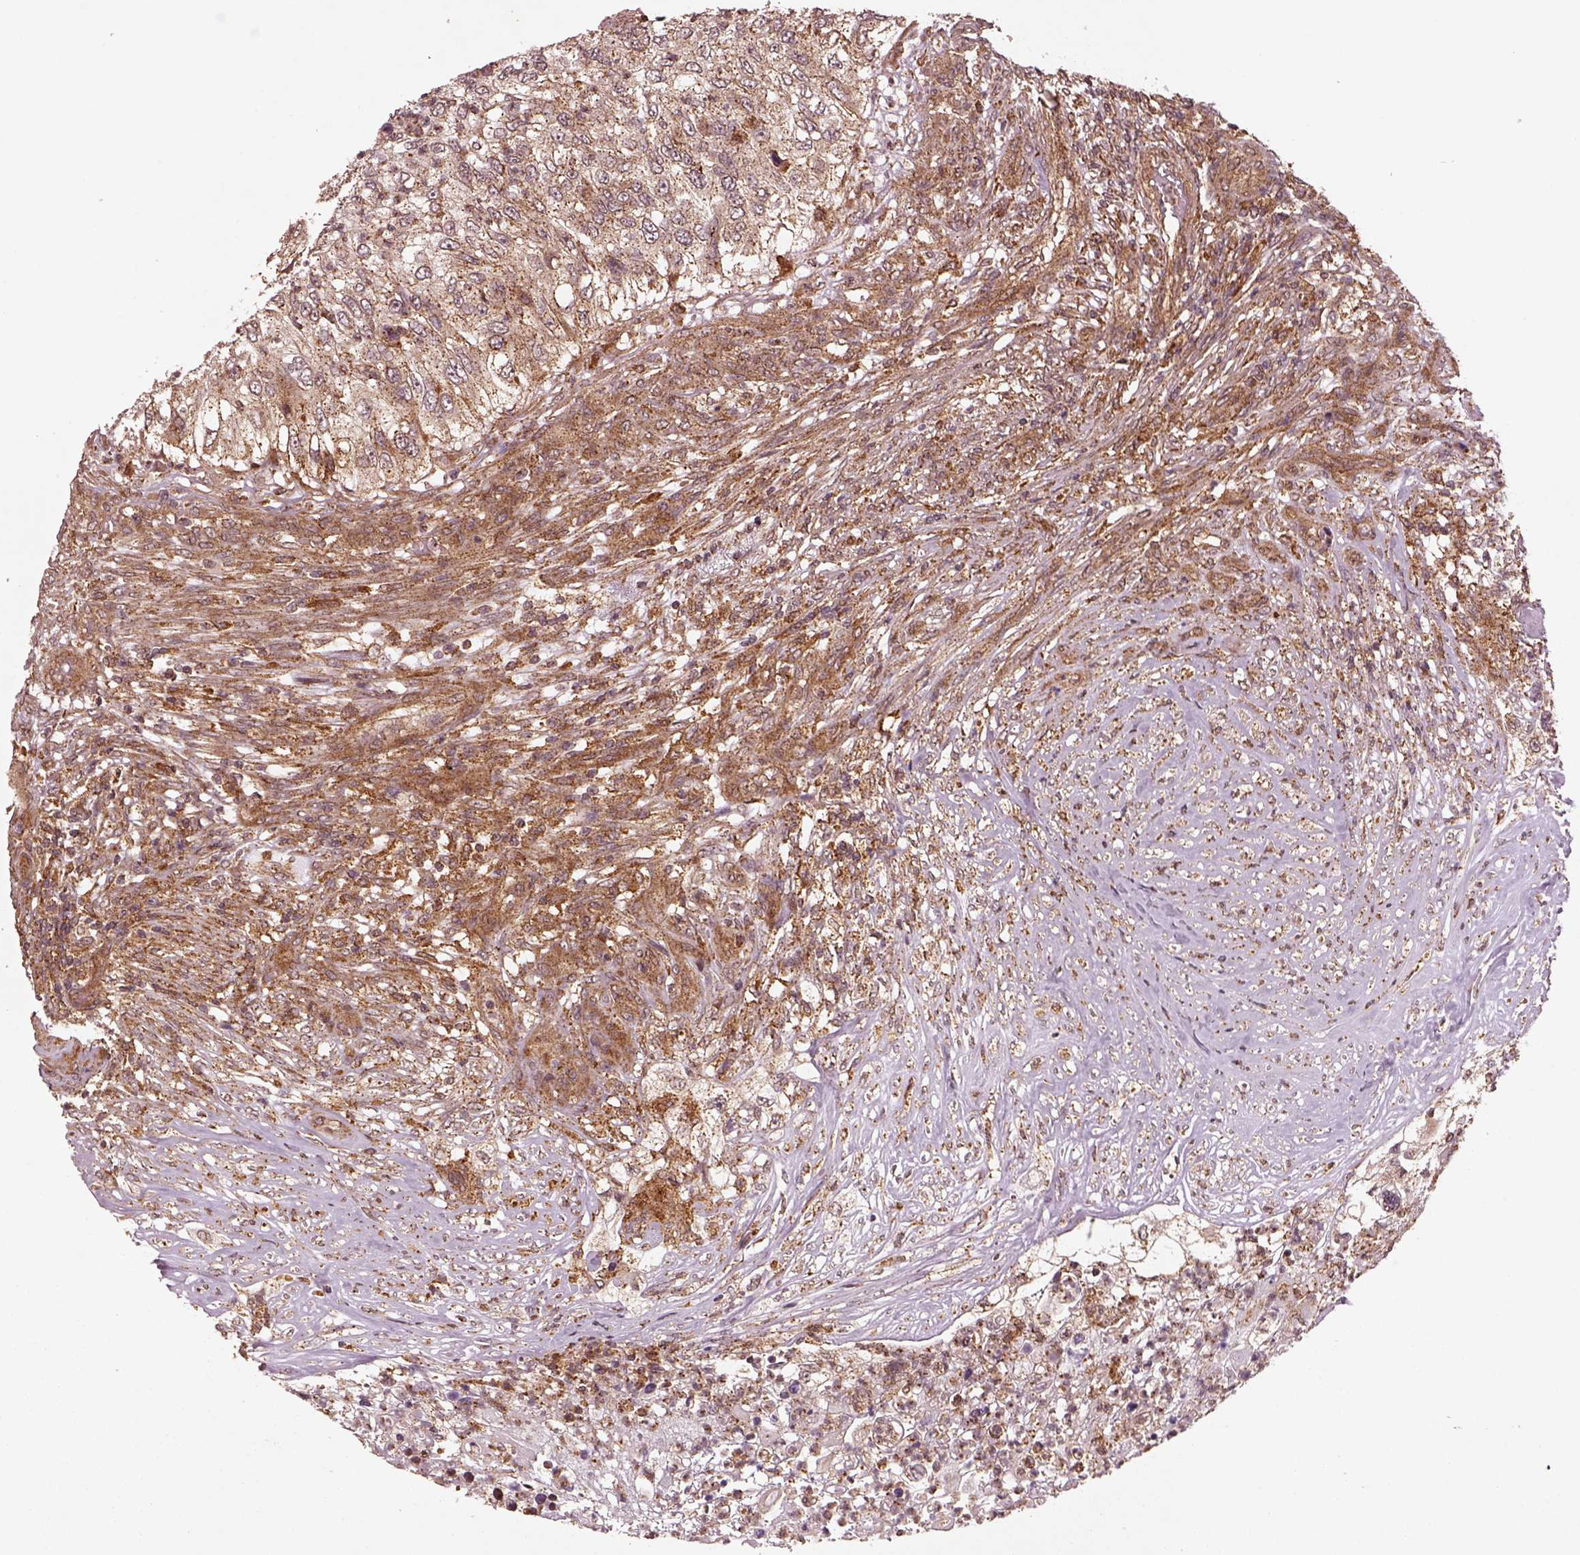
{"staining": {"intensity": "moderate", "quantity": "25%-75%", "location": "cytoplasmic/membranous"}, "tissue": "urothelial cancer", "cell_type": "Tumor cells", "image_type": "cancer", "snomed": [{"axis": "morphology", "description": "Urothelial carcinoma, High grade"}, {"axis": "topography", "description": "Urinary bladder"}], "caption": "Immunohistochemical staining of human high-grade urothelial carcinoma shows medium levels of moderate cytoplasmic/membranous expression in approximately 25%-75% of tumor cells.", "gene": "WASHC2A", "patient": {"sex": "female", "age": 60}}